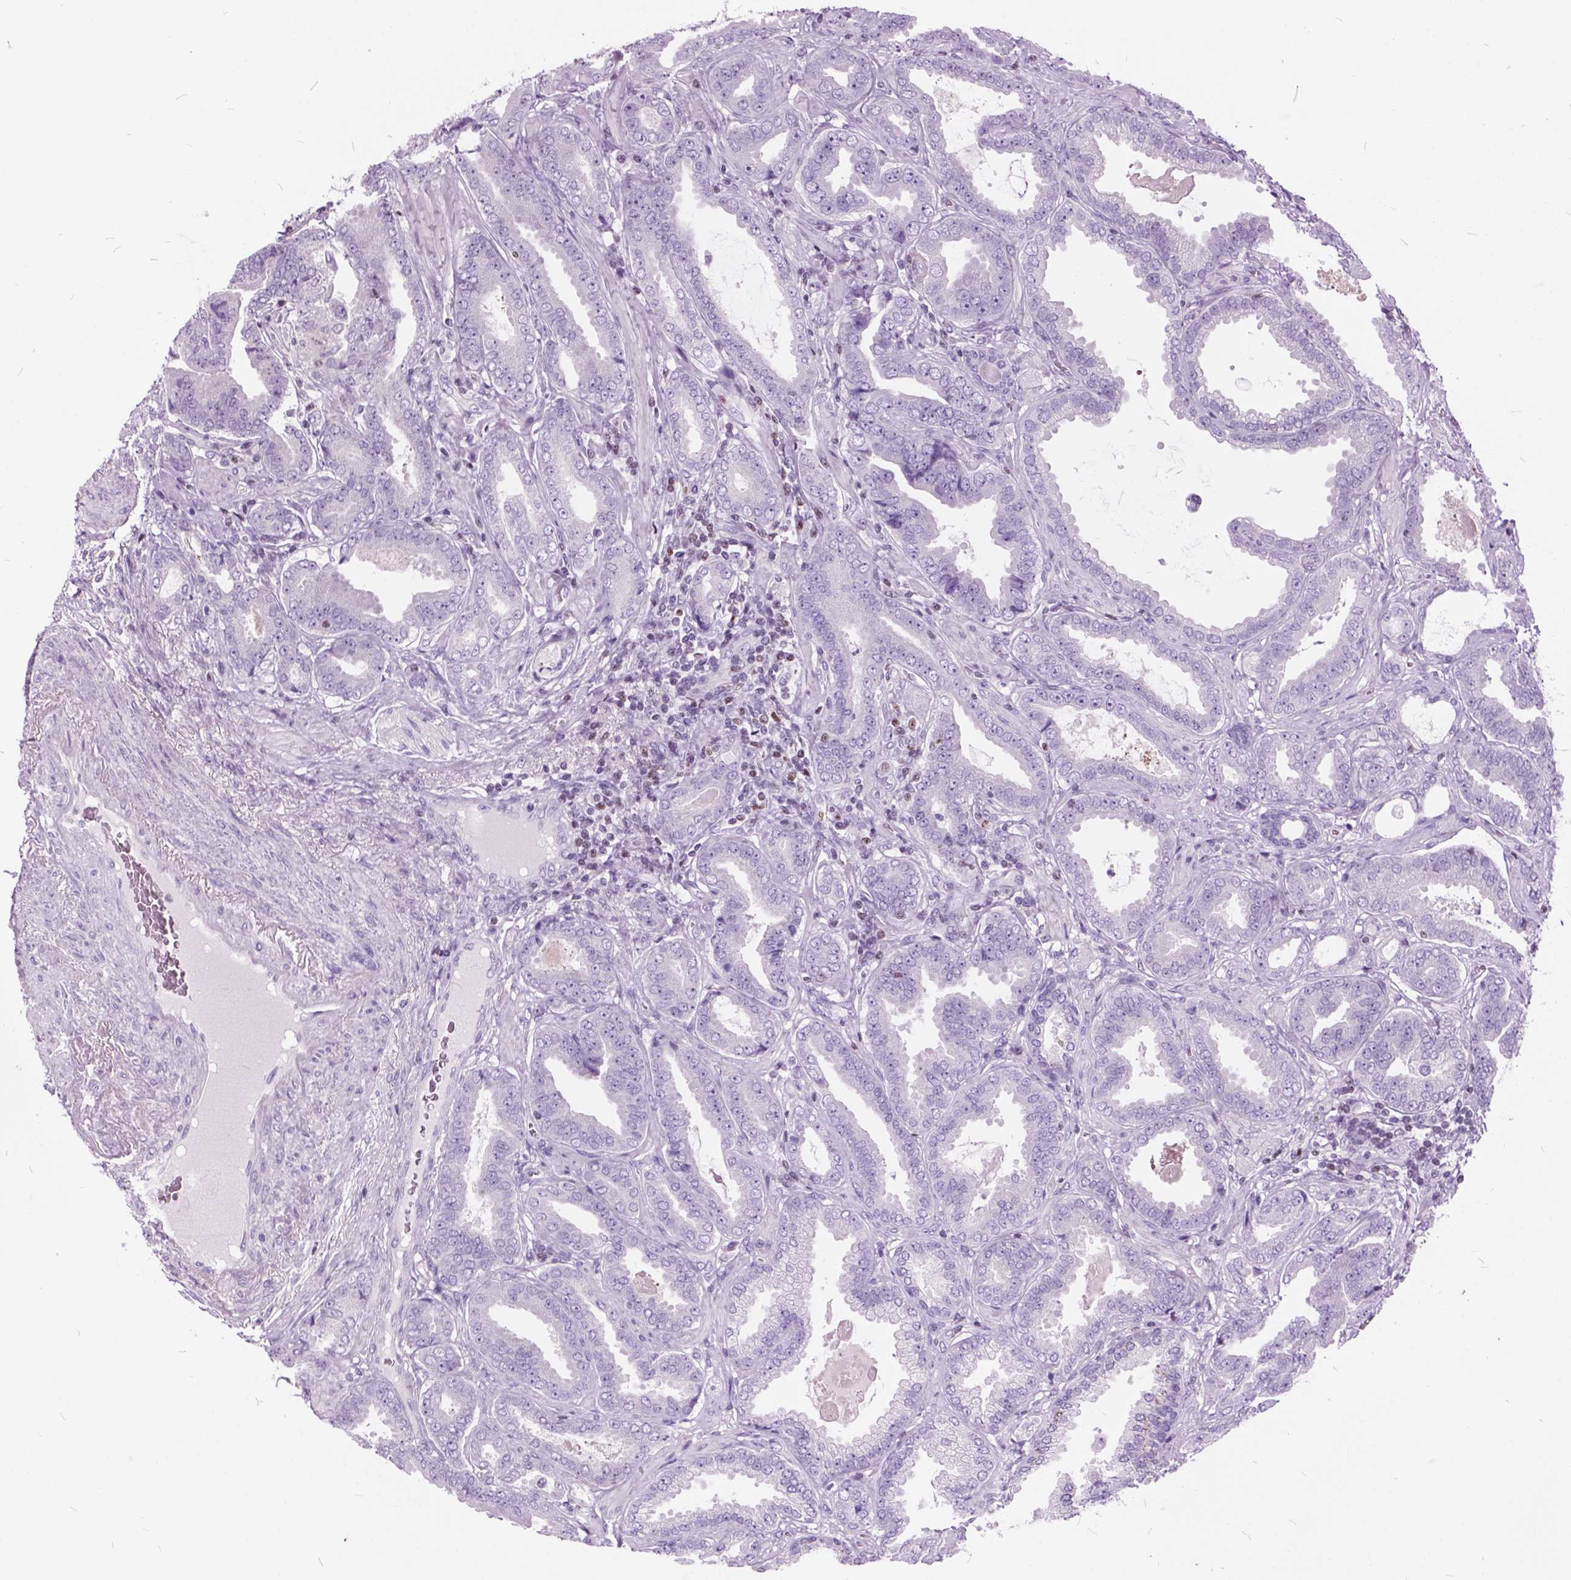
{"staining": {"intensity": "negative", "quantity": "none", "location": "none"}, "tissue": "prostate cancer", "cell_type": "Tumor cells", "image_type": "cancer", "snomed": [{"axis": "morphology", "description": "Adenocarcinoma, NOS"}, {"axis": "topography", "description": "Prostate"}], "caption": "IHC photomicrograph of human prostate cancer stained for a protein (brown), which displays no expression in tumor cells.", "gene": "SP140", "patient": {"sex": "male", "age": 64}}